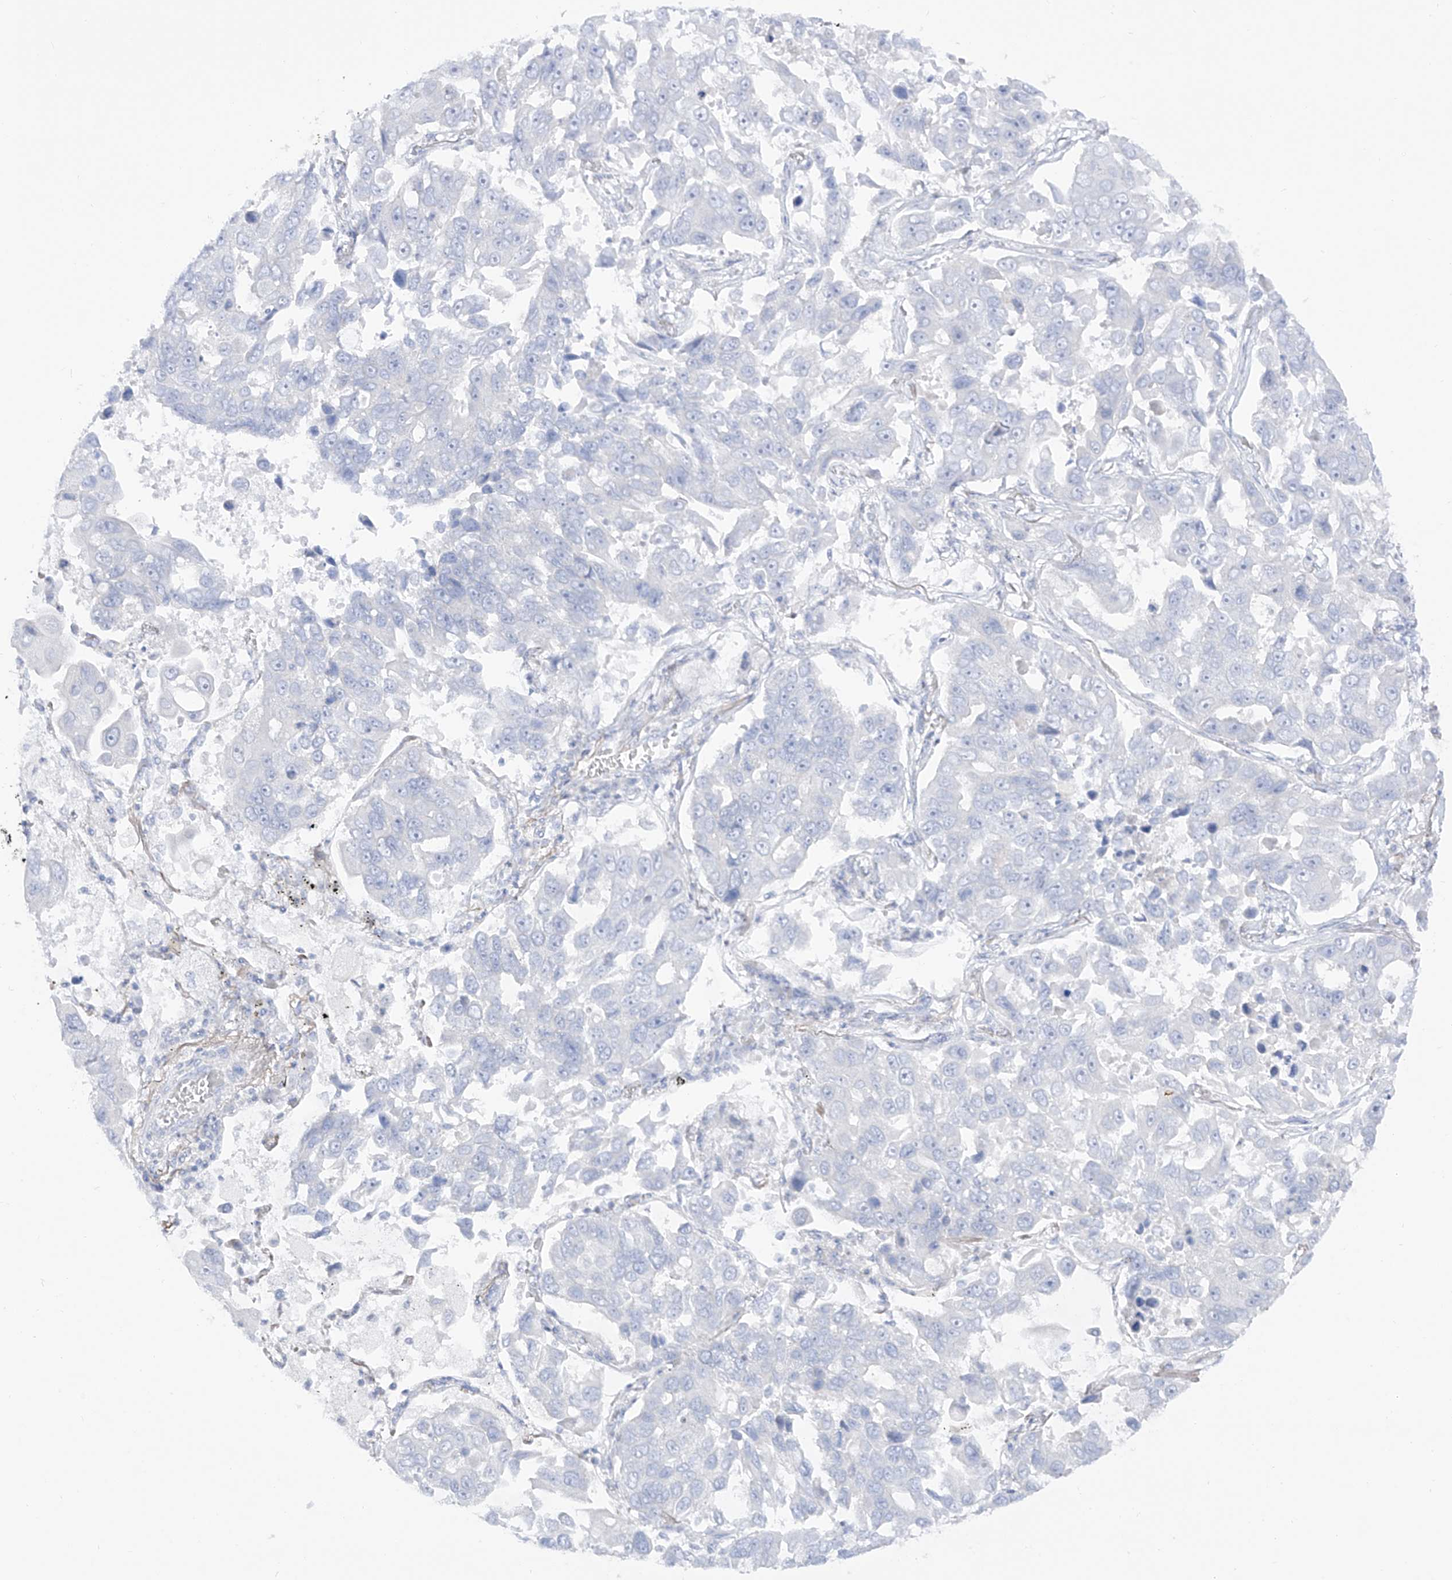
{"staining": {"intensity": "negative", "quantity": "none", "location": "none"}, "tissue": "lung cancer", "cell_type": "Tumor cells", "image_type": "cancer", "snomed": [{"axis": "morphology", "description": "Adenocarcinoma, NOS"}, {"axis": "topography", "description": "Lung"}], "caption": "Immunohistochemical staining of lung adenocarcinoma reveals no significant positivity in tumor cells.", "gene": "DMKN", "patient": {"sex": "male", "age": 64}}